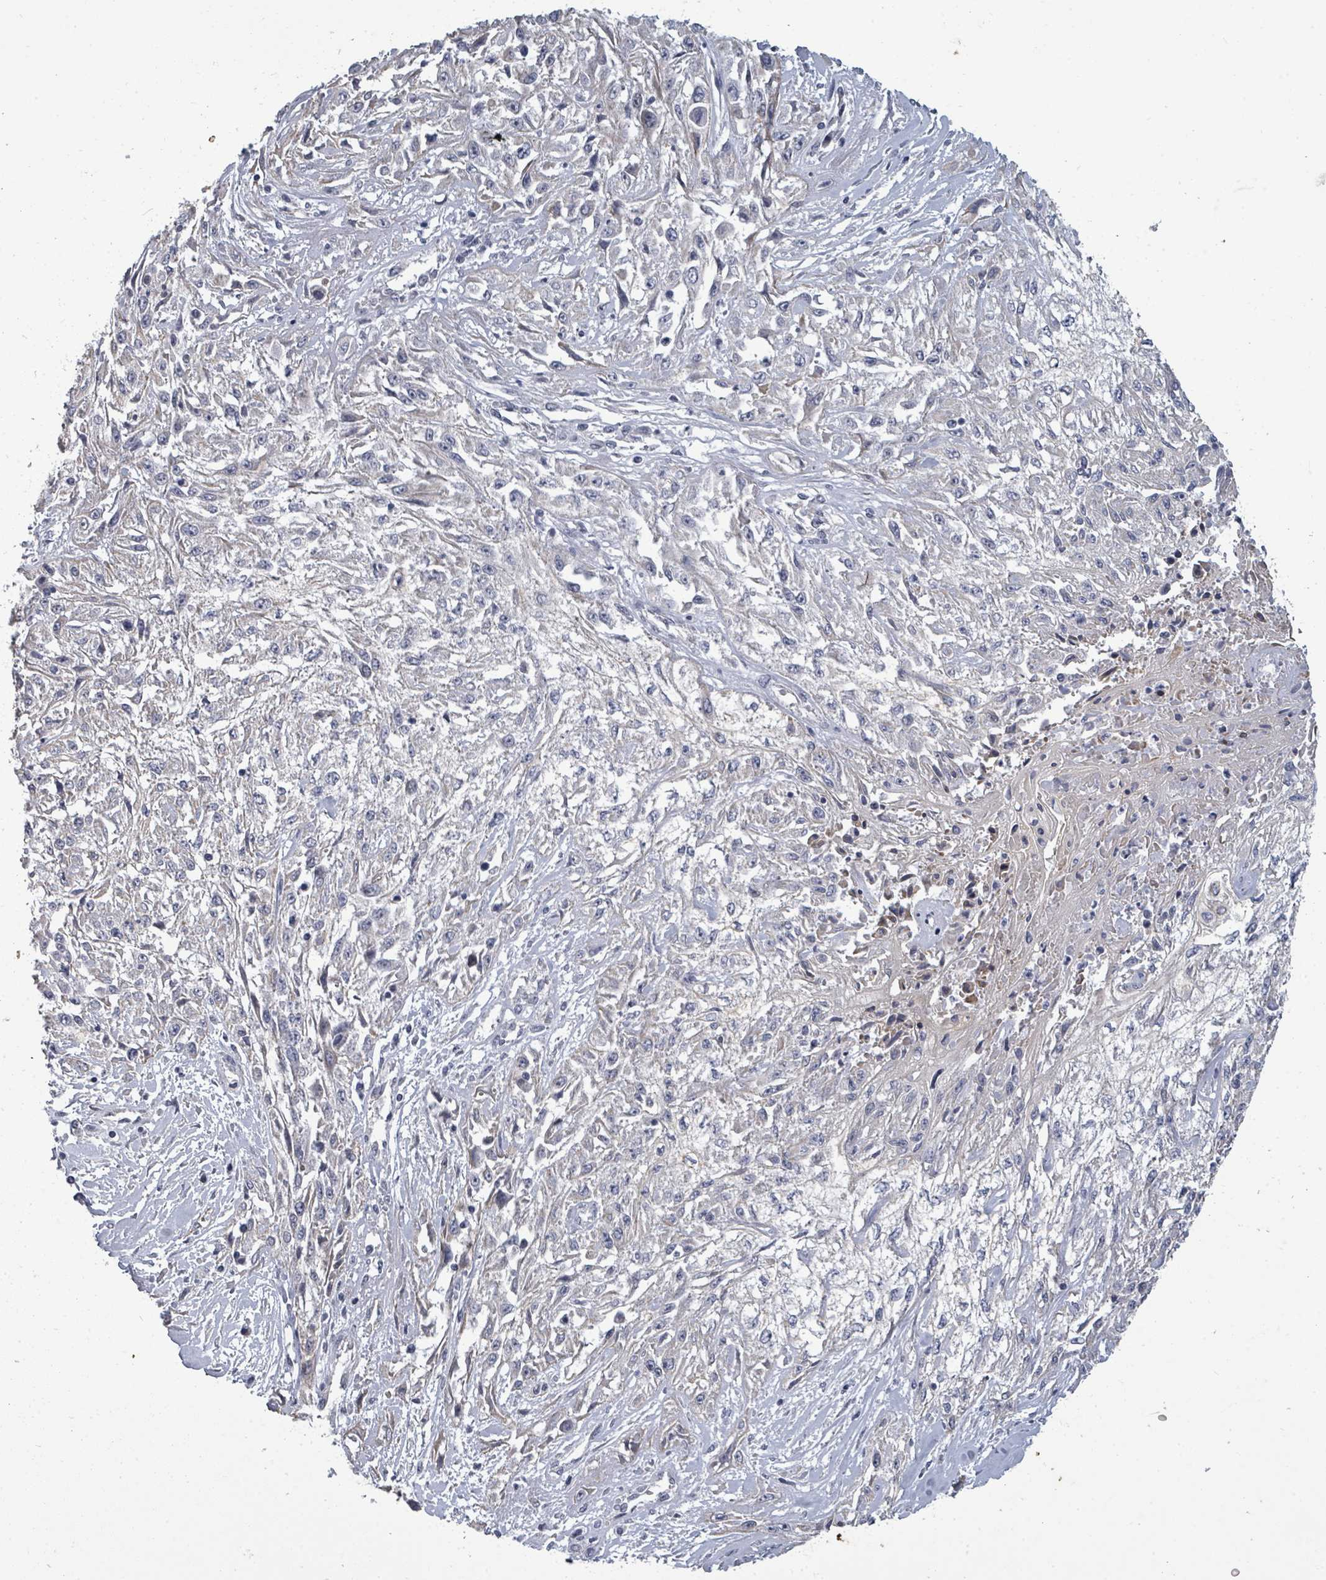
{"staining": {"intensity": "negative", "quantity": "none", "location": "none"}, "tissue": "skin cancer", "cell_type": "Tumor cells", "image_type": "cancer", "snomed": [{"axis": "morphology", "description": "Squamous cell carcinoma, NOS"}, {"axis": "morphology", "description": "Squamous cell carcinoma, metastatic, NOS"}, {"axis": "topography", "description": "Skin"}, {"axis": "topography", "description": "Lymph node"}], "caption": "A high-resolution image shows immunohistochemistry (IHC) staining of metastatic squamous cell carcinoma (skin), which shows no significant staining in tumor cells.", "gene": "ASB12", "patient": {"sex": "male", "age": 75}}